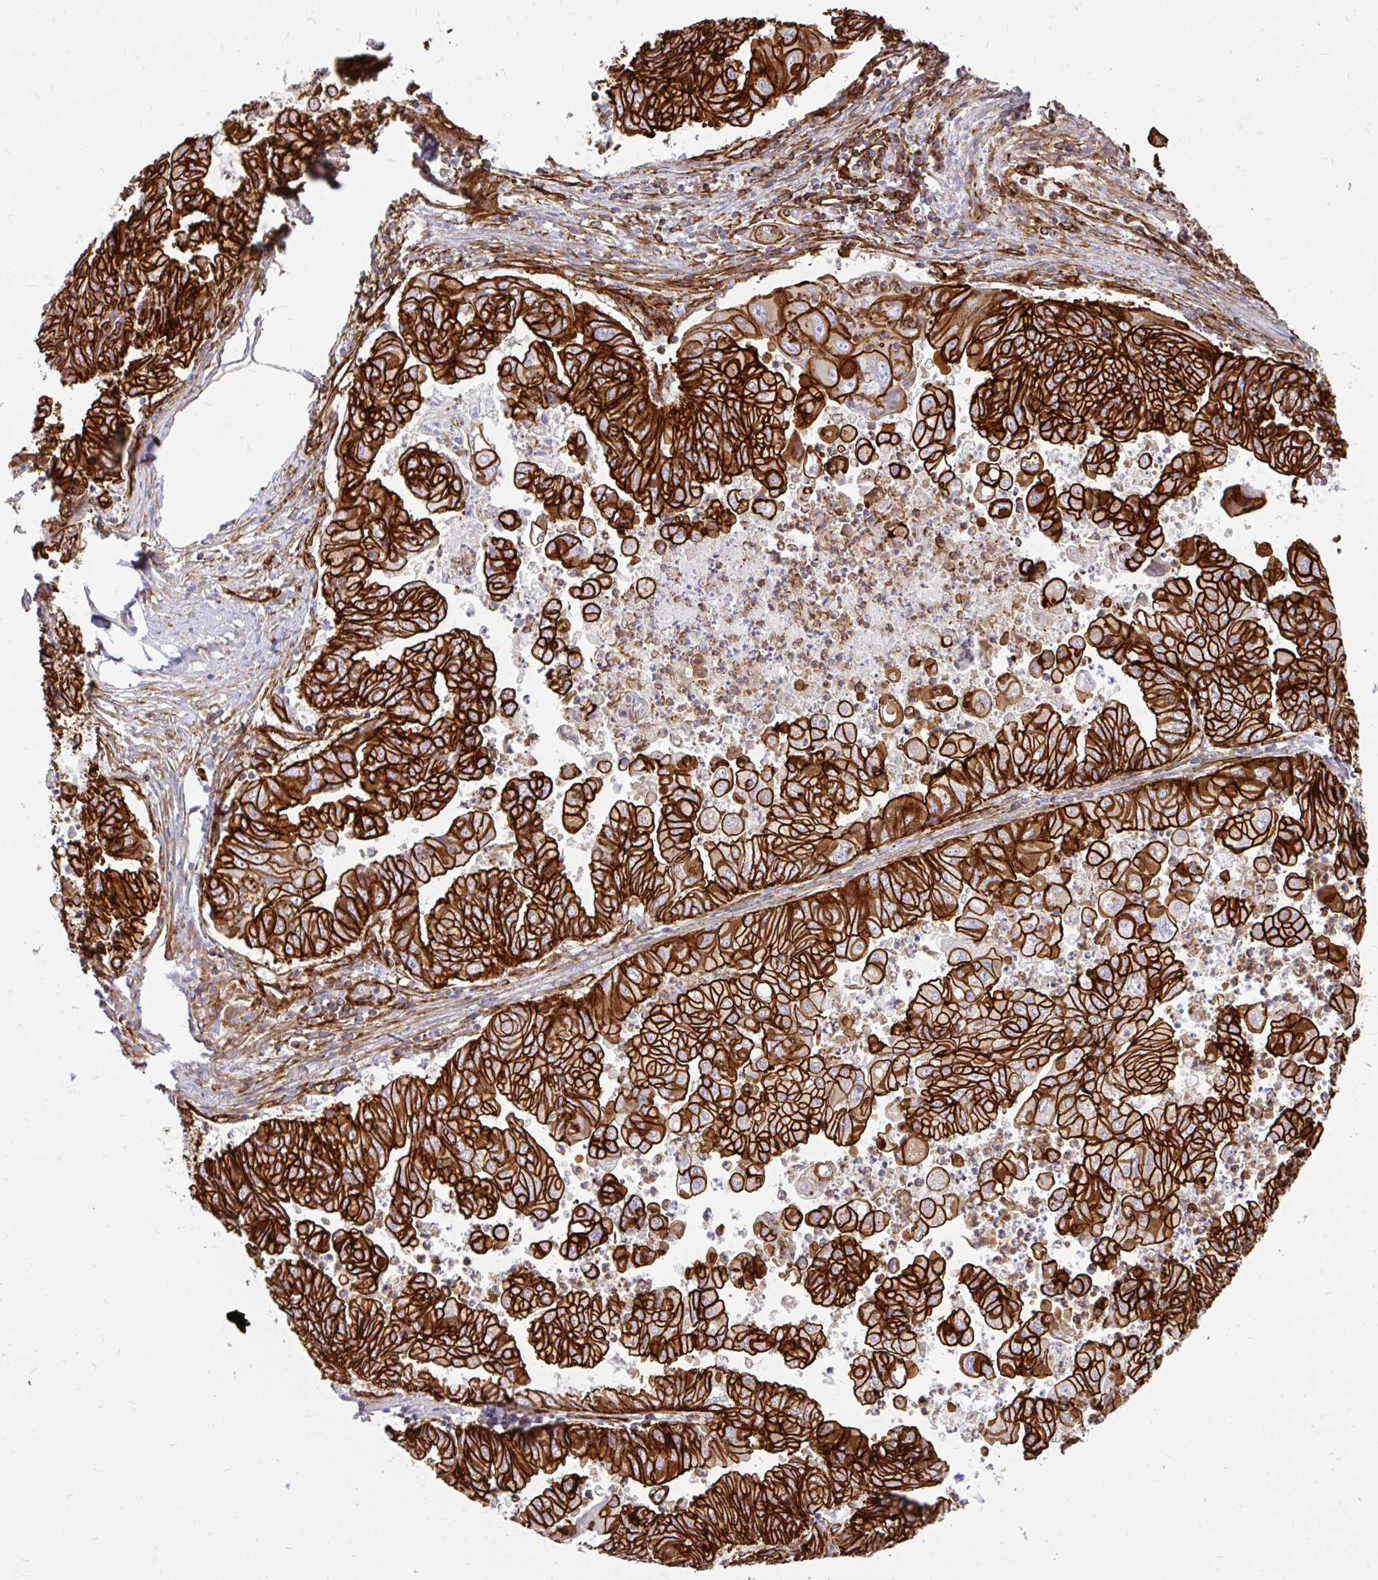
{"staining": {"intensity": "strong", "quantity": ">75%", "location": "cytoplasmic/membranous"}, "tissue": "stomach cancer", "cell_type": "Tumor cells", "image_type": "cancer", "snomed": [{"axis": "morphology", "description": "Adenocarcinoma, NOS"}, {"axis": "topography", "description": "Stomach, upper"}], "caption": "IHC of human stomach adenocarcinoma displays high levels of strong cytoplasmic/membranous expression in about >75% of tumor cells.", "gene": "MAP1LC3B", "patient": {"sex": "male", "age": 80}}